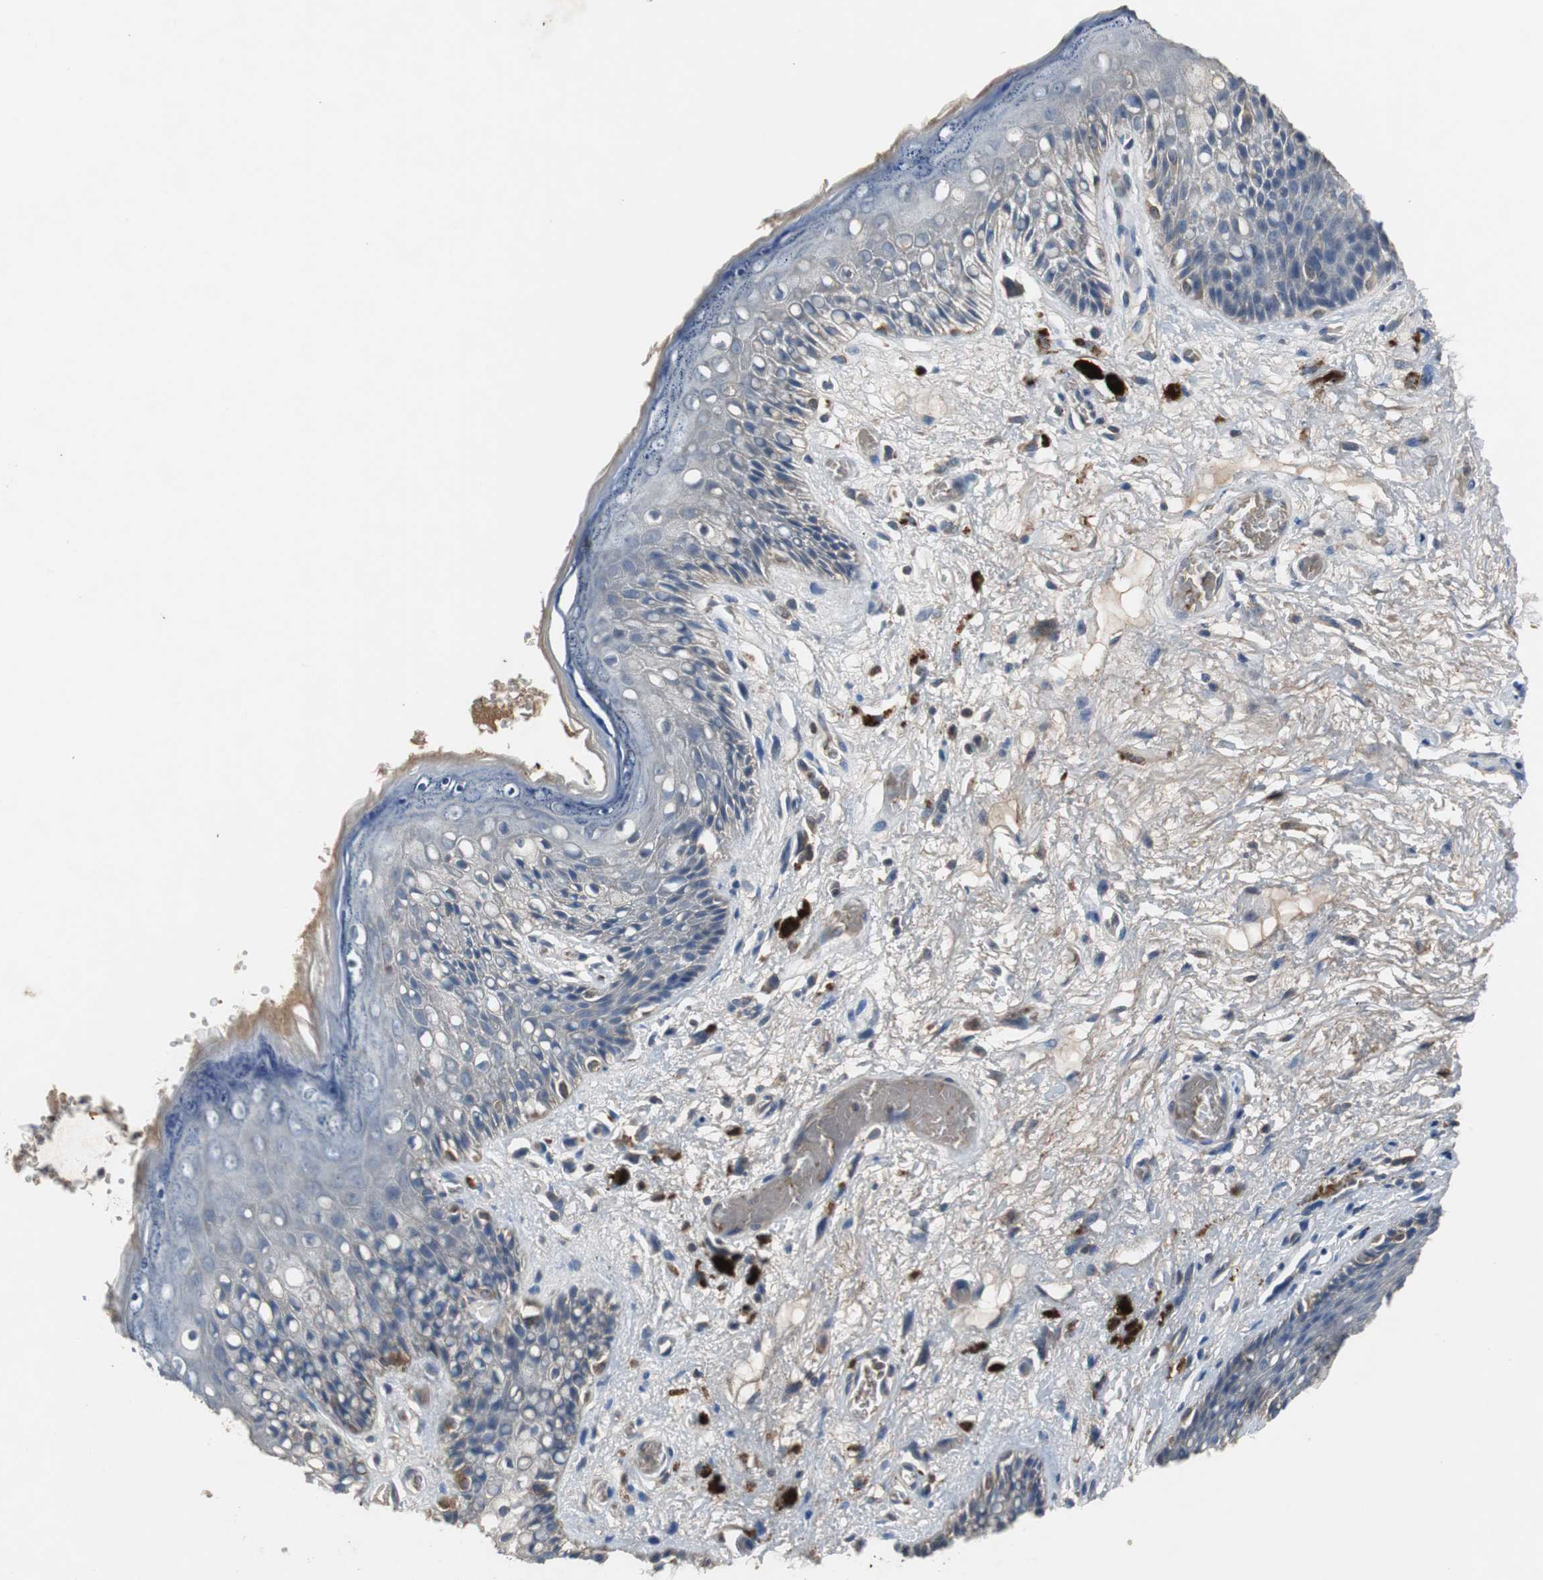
{"staining": {"intensity": "weak", "quantity": "<25%", "location": "cytoplasmic/membranous"}, "tissue": "skin", "cell_type": "Epidermal cells", "image_type": "normal", "snomed": [{"axis": "morphology", "description": "Normal tissue, NOS"}, {"axis": "topography", "description": "Anal"}], "caption": "The photomicrograph shows no staining of epidermal cells in benign skin. The staining is performed using DAB brown chromogen with nuclei counter-stained in using hematoxylin.", "gene": "CALB2", "patient": {"sex": "female", "age": 46}}